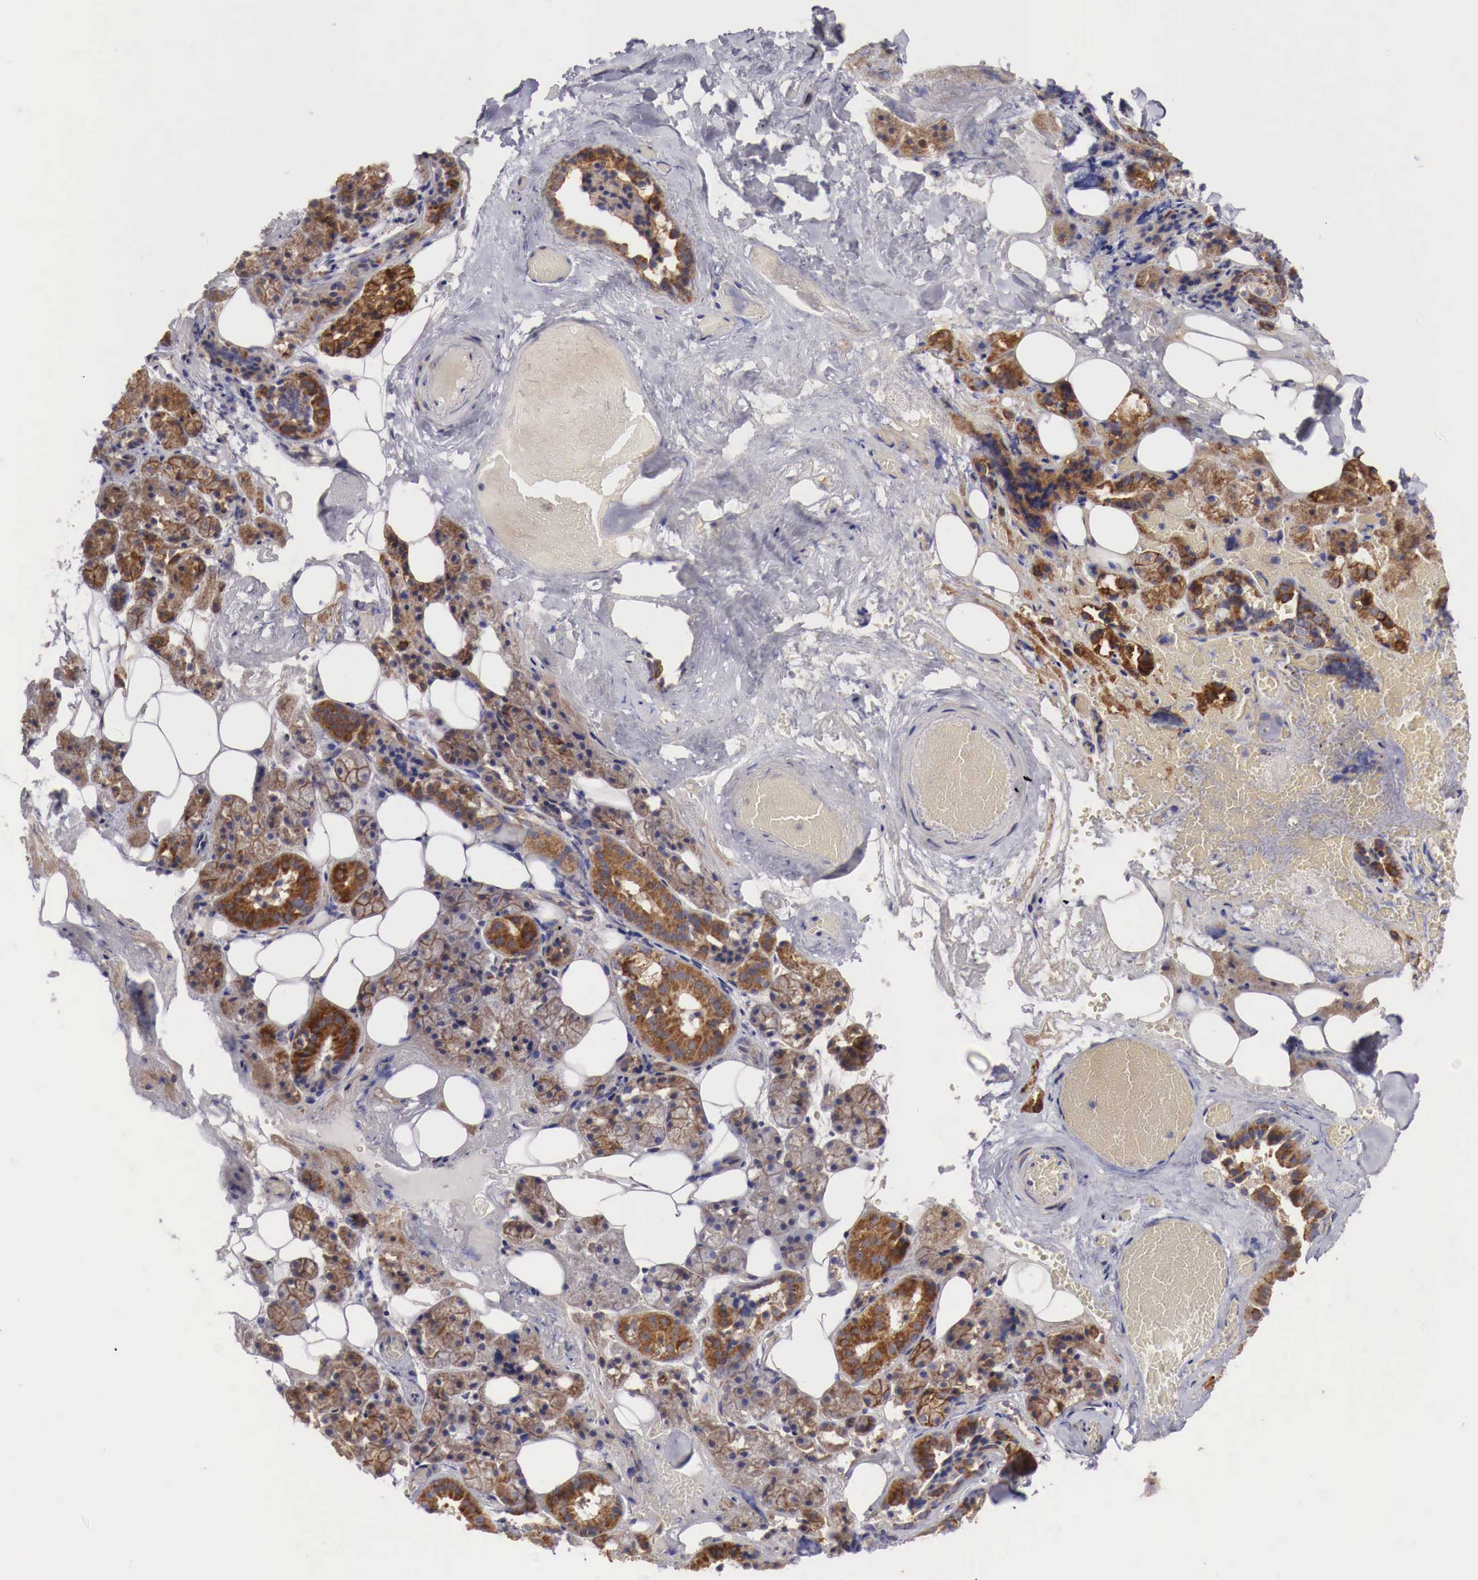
{"staining": {"intensity": "moderate", "quantity": ">75%", "location": "cytoplasmic/membranous"}, "tissue": "salivary gland", "cell_type": "Glandular cells", "image_type": "normal", "snomed": [{"axis": "morphology", "description": "Normal tissue, NOS"}, {"axis": "topography", "description": "Salivary gland"}], "caption": "DAB immunohistochemical staining of unremarkable human salivary gland exhibits moderate cytoplasmic/membranous protein positivity in approximately >75% of glandular cells.", "gene": "XPNPEP3", "patient": {"sex": "female", "age": 55}}